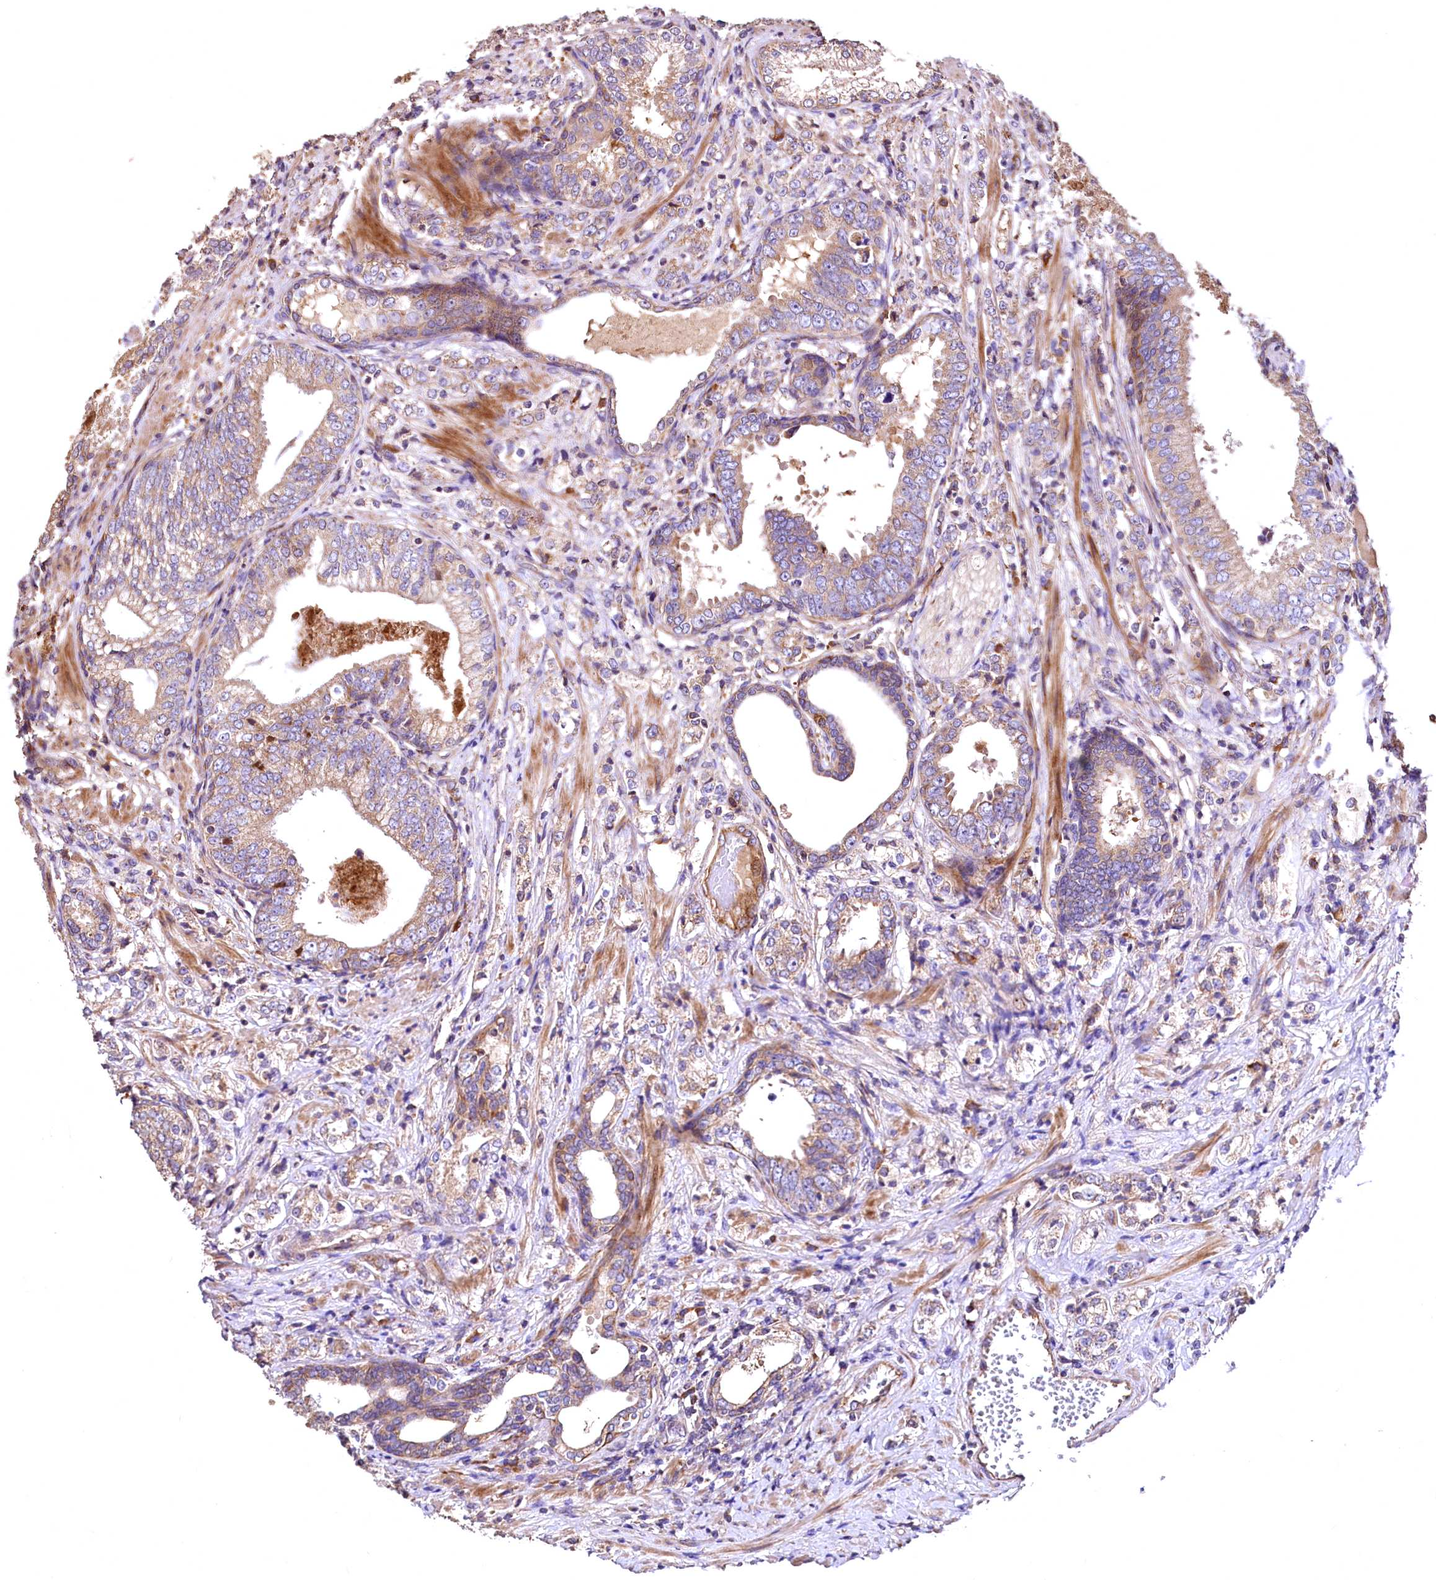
{"staining": {"intensity": "moderate", "quantity": "25%-75%", "location": "cytoplasmic/membranous"}, "tissue": "prostate cancer", "cell_type": "Tumor cells", "image_type": "cancer", "snomed": [{"axis": "morphology", "description": "Adenocarcinoma, High grade"}, {"axis": "topography", "description": "Prostate"}], "caption": "High-grade adenocarcinoma (prostate) was stained to show a protein in brown. There is medium levels of moderate cytoplasmic/membranous positivity in approximately 25%-75% of tumor cells.", "gene": "RASSF1", "patient": {"sex": "male", "age": 69}}